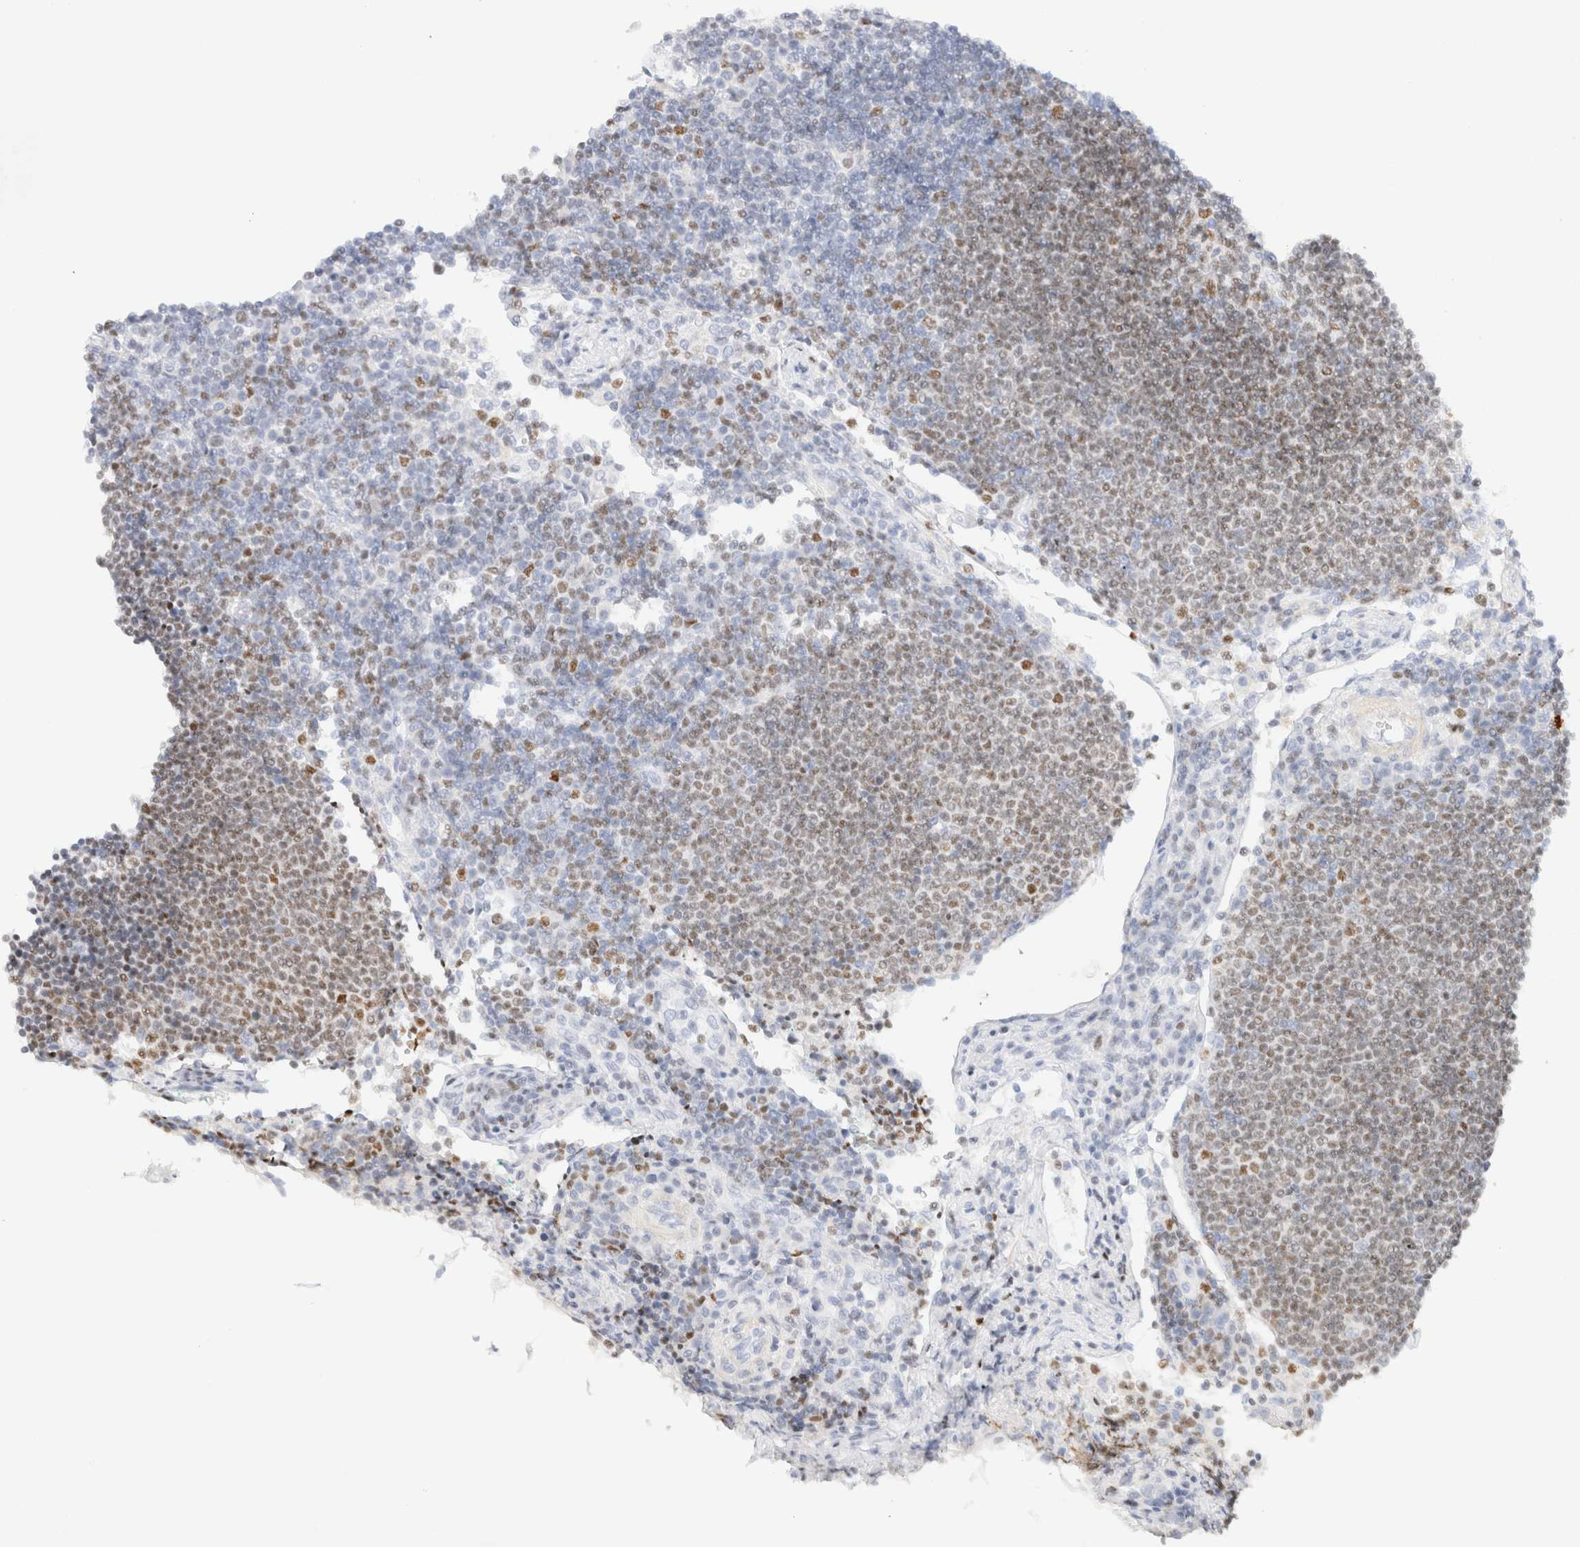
{"staining": {"intensity": "moderate", "quantity": ">75%", "location": "nuclear"}, "tissue": "lymph node", "cell_type": "Germinal center cells", "image_type": "normal", "snomed": [{"axis": "morphology", "description": "Normal tissue, NOS"}, {"axis": "topography", "description": "Lymph node"}], "caption": "Immunohistochemistry (IHC) (DAB (3,3'-diaminobenzidine)) staining of normal human lymph node shows moderate nuclear protein expression in approximately >75% of germinal center cells. Using DAB (brown) and hematoxylin (blue) stains, captured at high magnification using brightfield microscopy.", "gene": "IKZF3", "patient": {"sex": "female", "age": 53}}